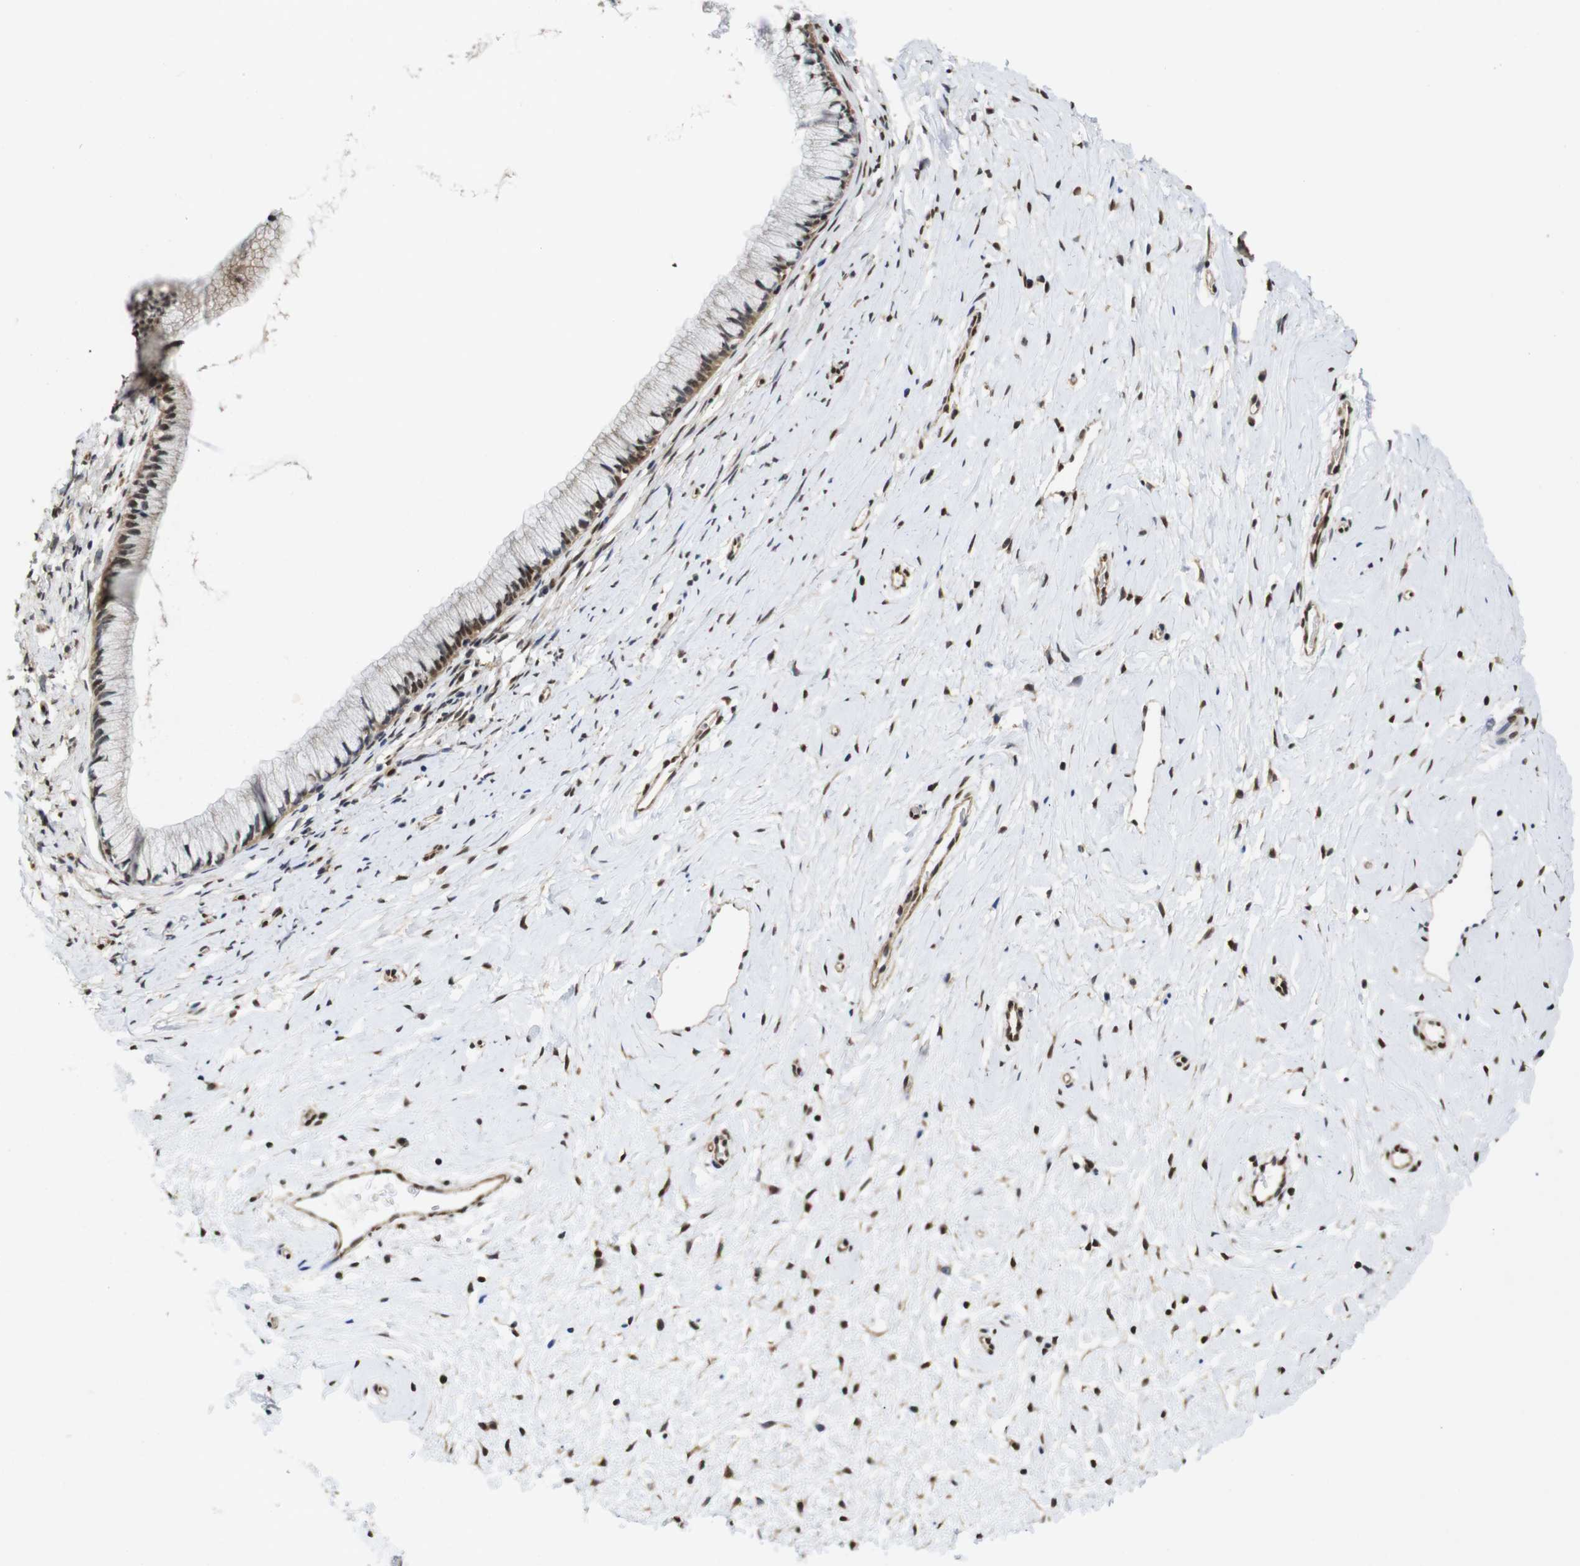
{"staining": {"intensity": "moderate", "quantity": ">75%", "location": "cytoplasmic/membranous,nuclear"}, "tissue": "cervix", "cell_type": "Glandular cells", "image_type": "normal", "snomed": [{"axis": "morphology", "description": "Normal tissue, NOS"}, {"axis": "topography", "description": "Cervix"}], "caption": "Protein expression analysis of normal human cervix reveals moderate cytoplasmic/membranous,nuclear staining in about >75% of glandular cells.", "gene": "SUMO3", "patient": {"sex": "female", "age": 39}}